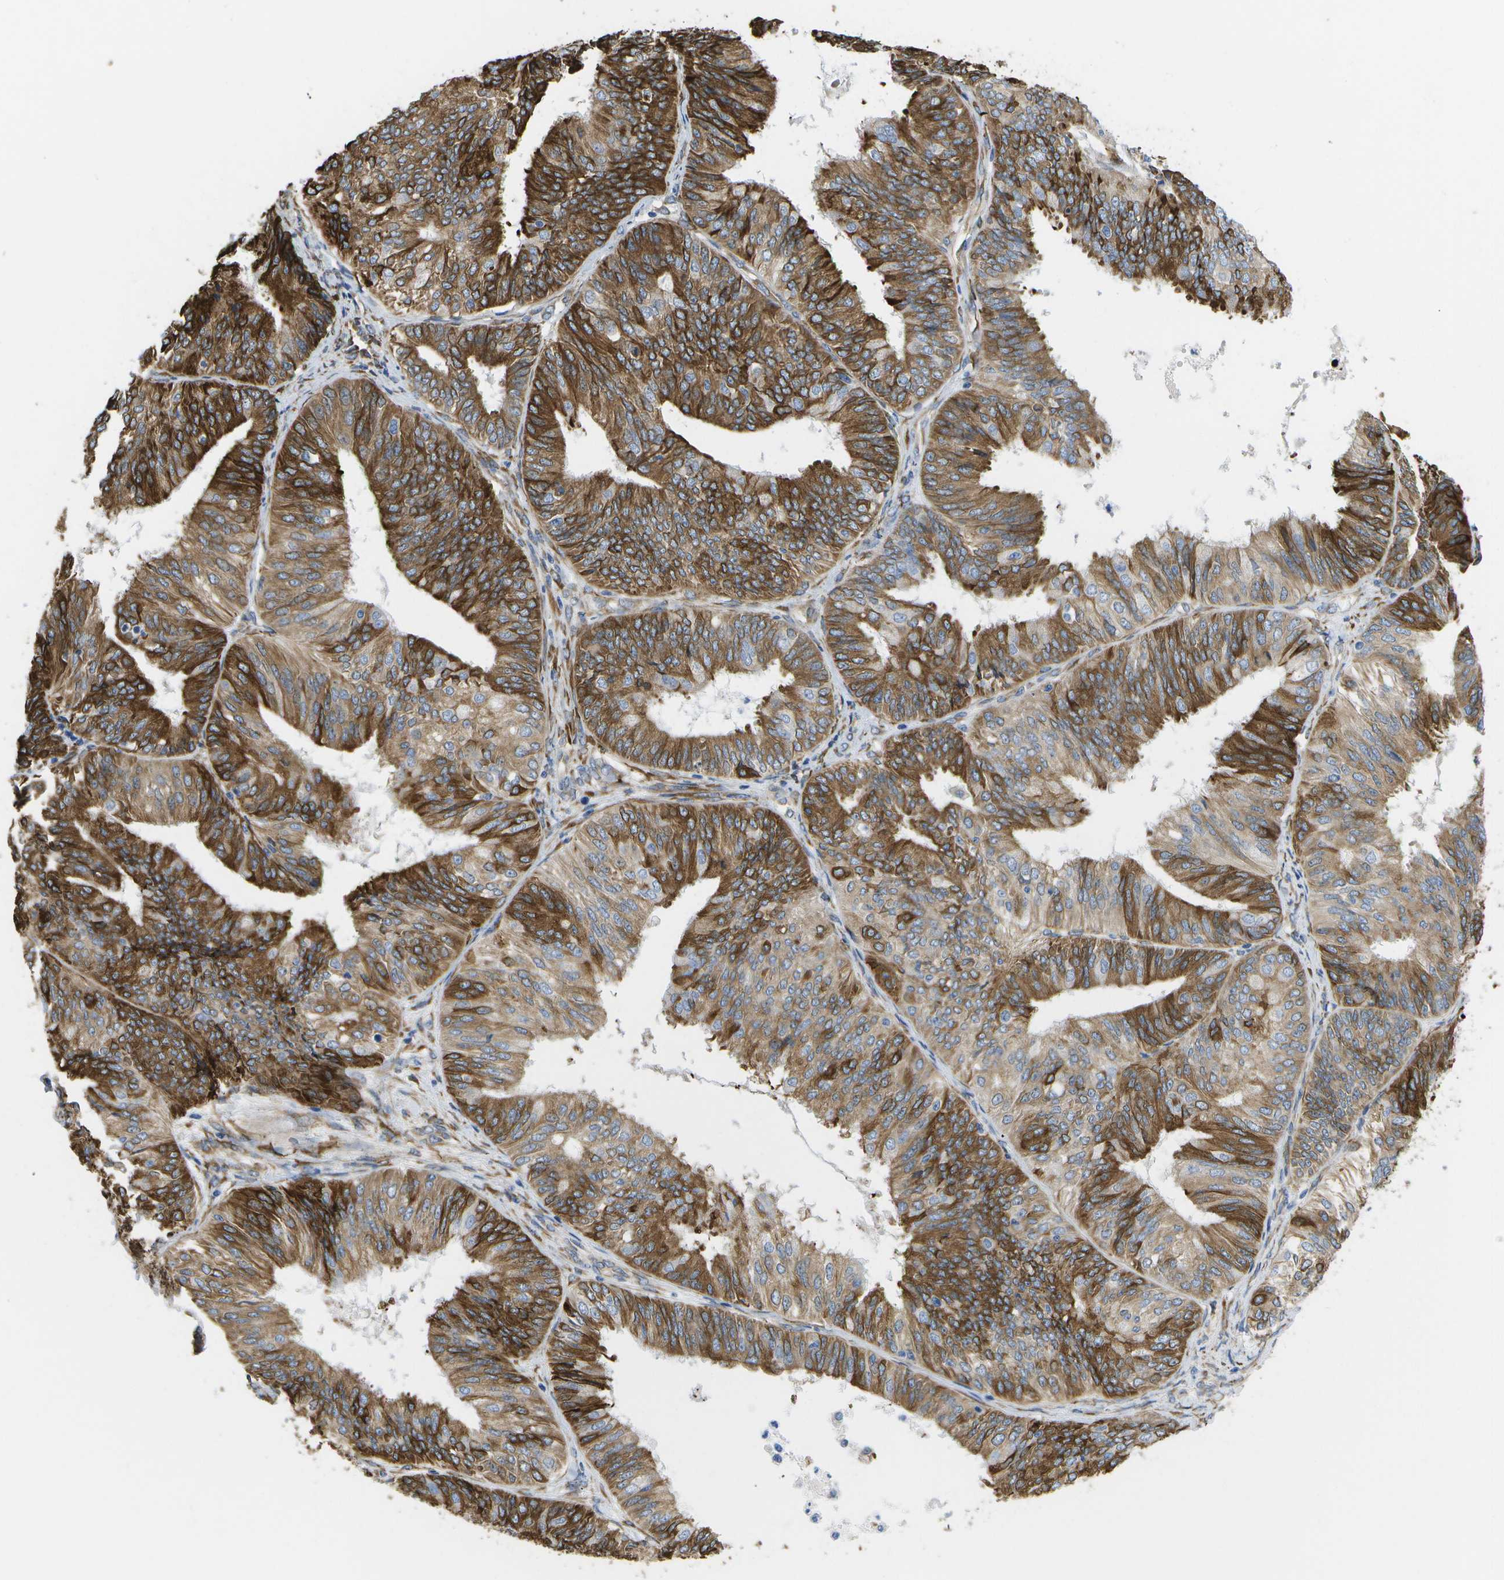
{"staining": {"intensity": "strong", "quantity": ">75%", "location": "cytoplasmic/membranous"}, "tissue": "endometrial cancer", "cell_type": "Tumor cells", "image_type": "cancer", "snomed": [{"axis": "morphology", "description": "Adenocarcinoma, NOS"}, {"axis": "topography", "description": "Endometrium"}], "caption": "About >75% of tumor cells in human endometrial cancer (adenocarcinoma) exhibit strong cytoplasmic/membranous protein expression as visualized by brown immunohistochemical staining.", "gene": "ZDHHC17", "patient": {"sex": "female", "age": 58}}